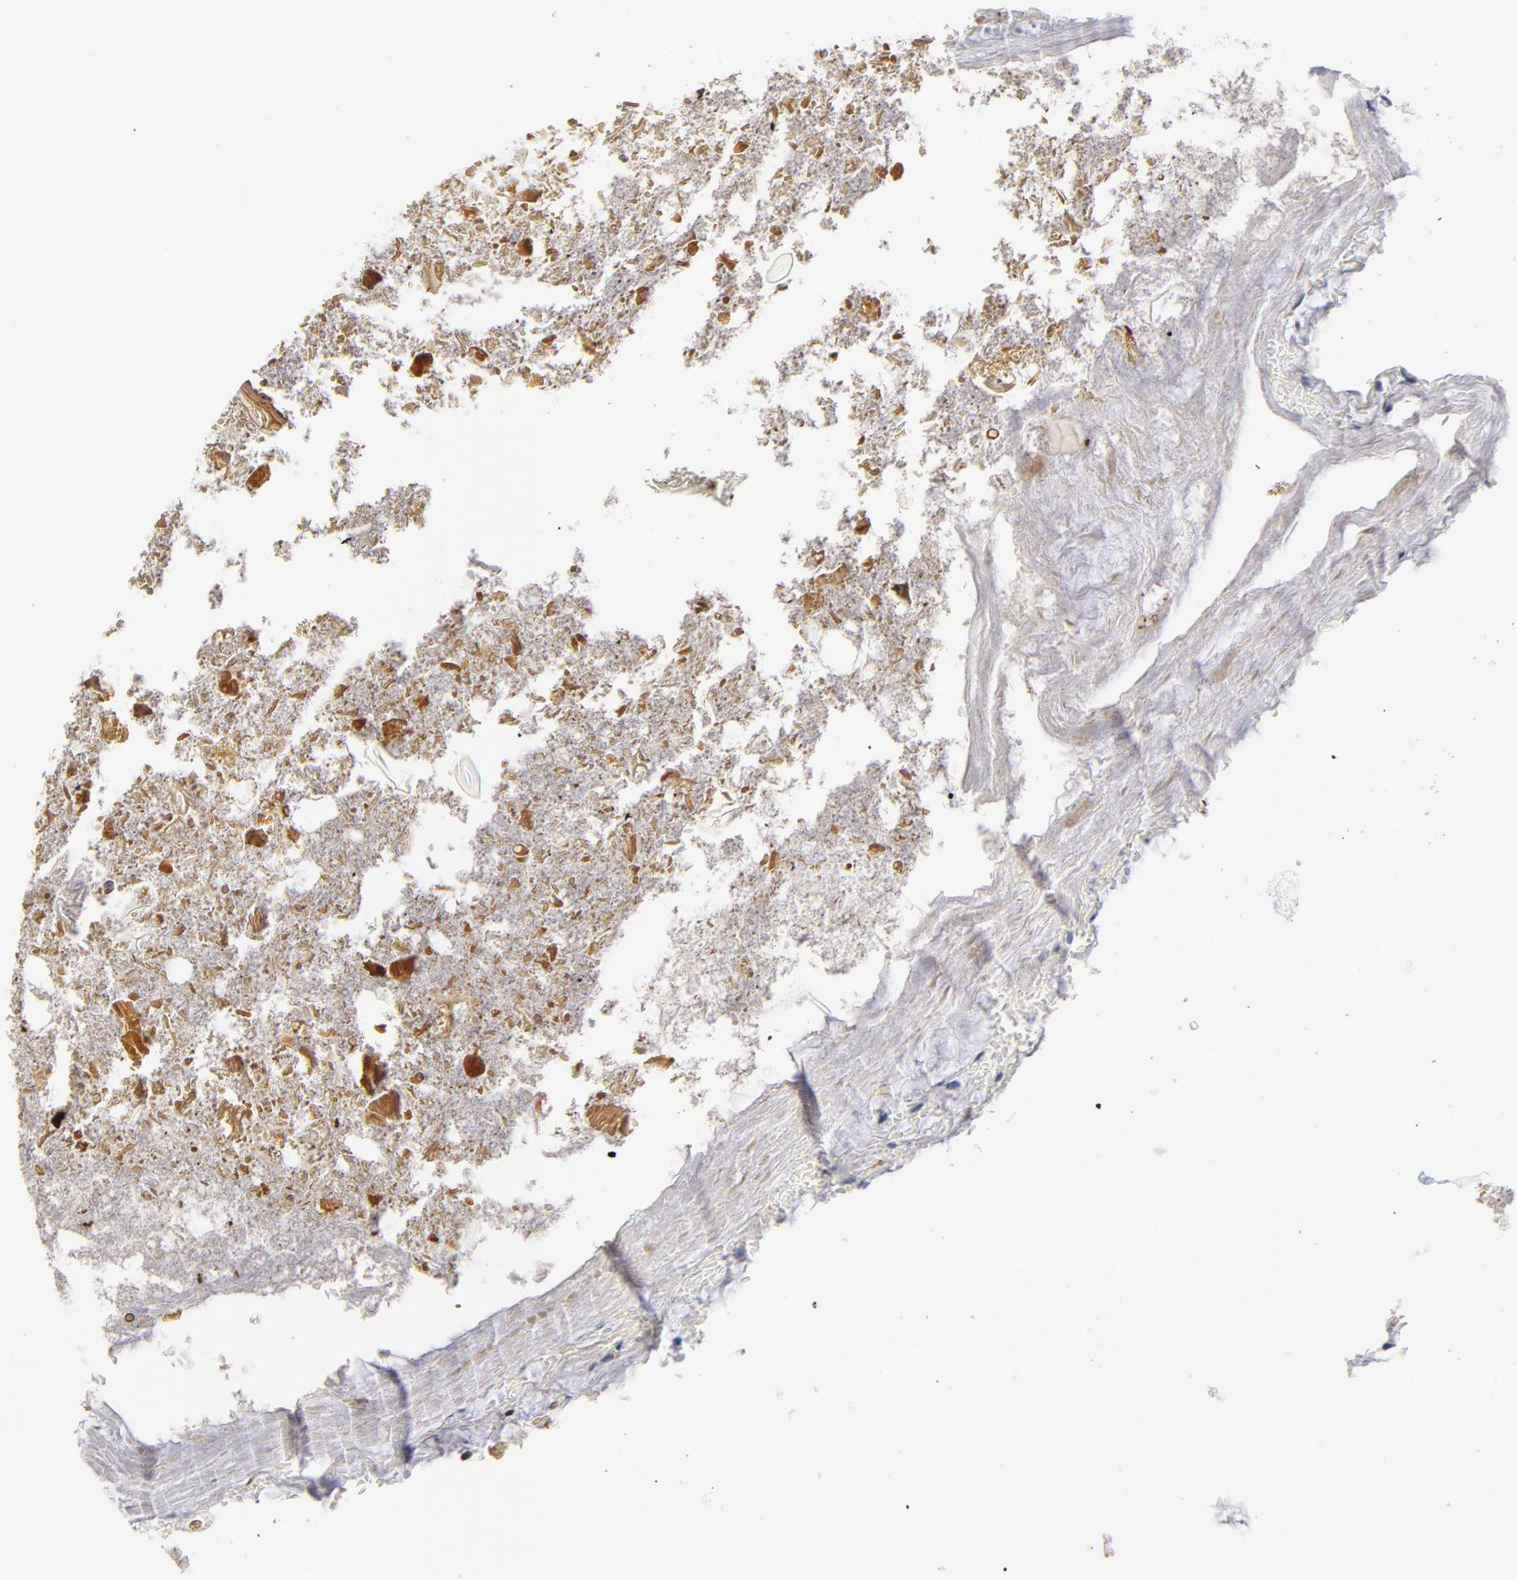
{"staining": {"intensity": "weak", "quantity": "<25%", "location": "cytoplasmic/membranous"}, "tissue": "appendix", "cell_type": "Glandular cells", "image_type": "normal", "snomed": [{"axis": "morphology", "description": "Normal tissue, NOS"}, {"axis": "topography", "description": "Appendix"}], "caption": "DAB immunohistochemical staining of benign appendix exhibits no significant staining in glandular cells.", "gene": "NFIC", "patient": {"sex": "female", "age": 10}}